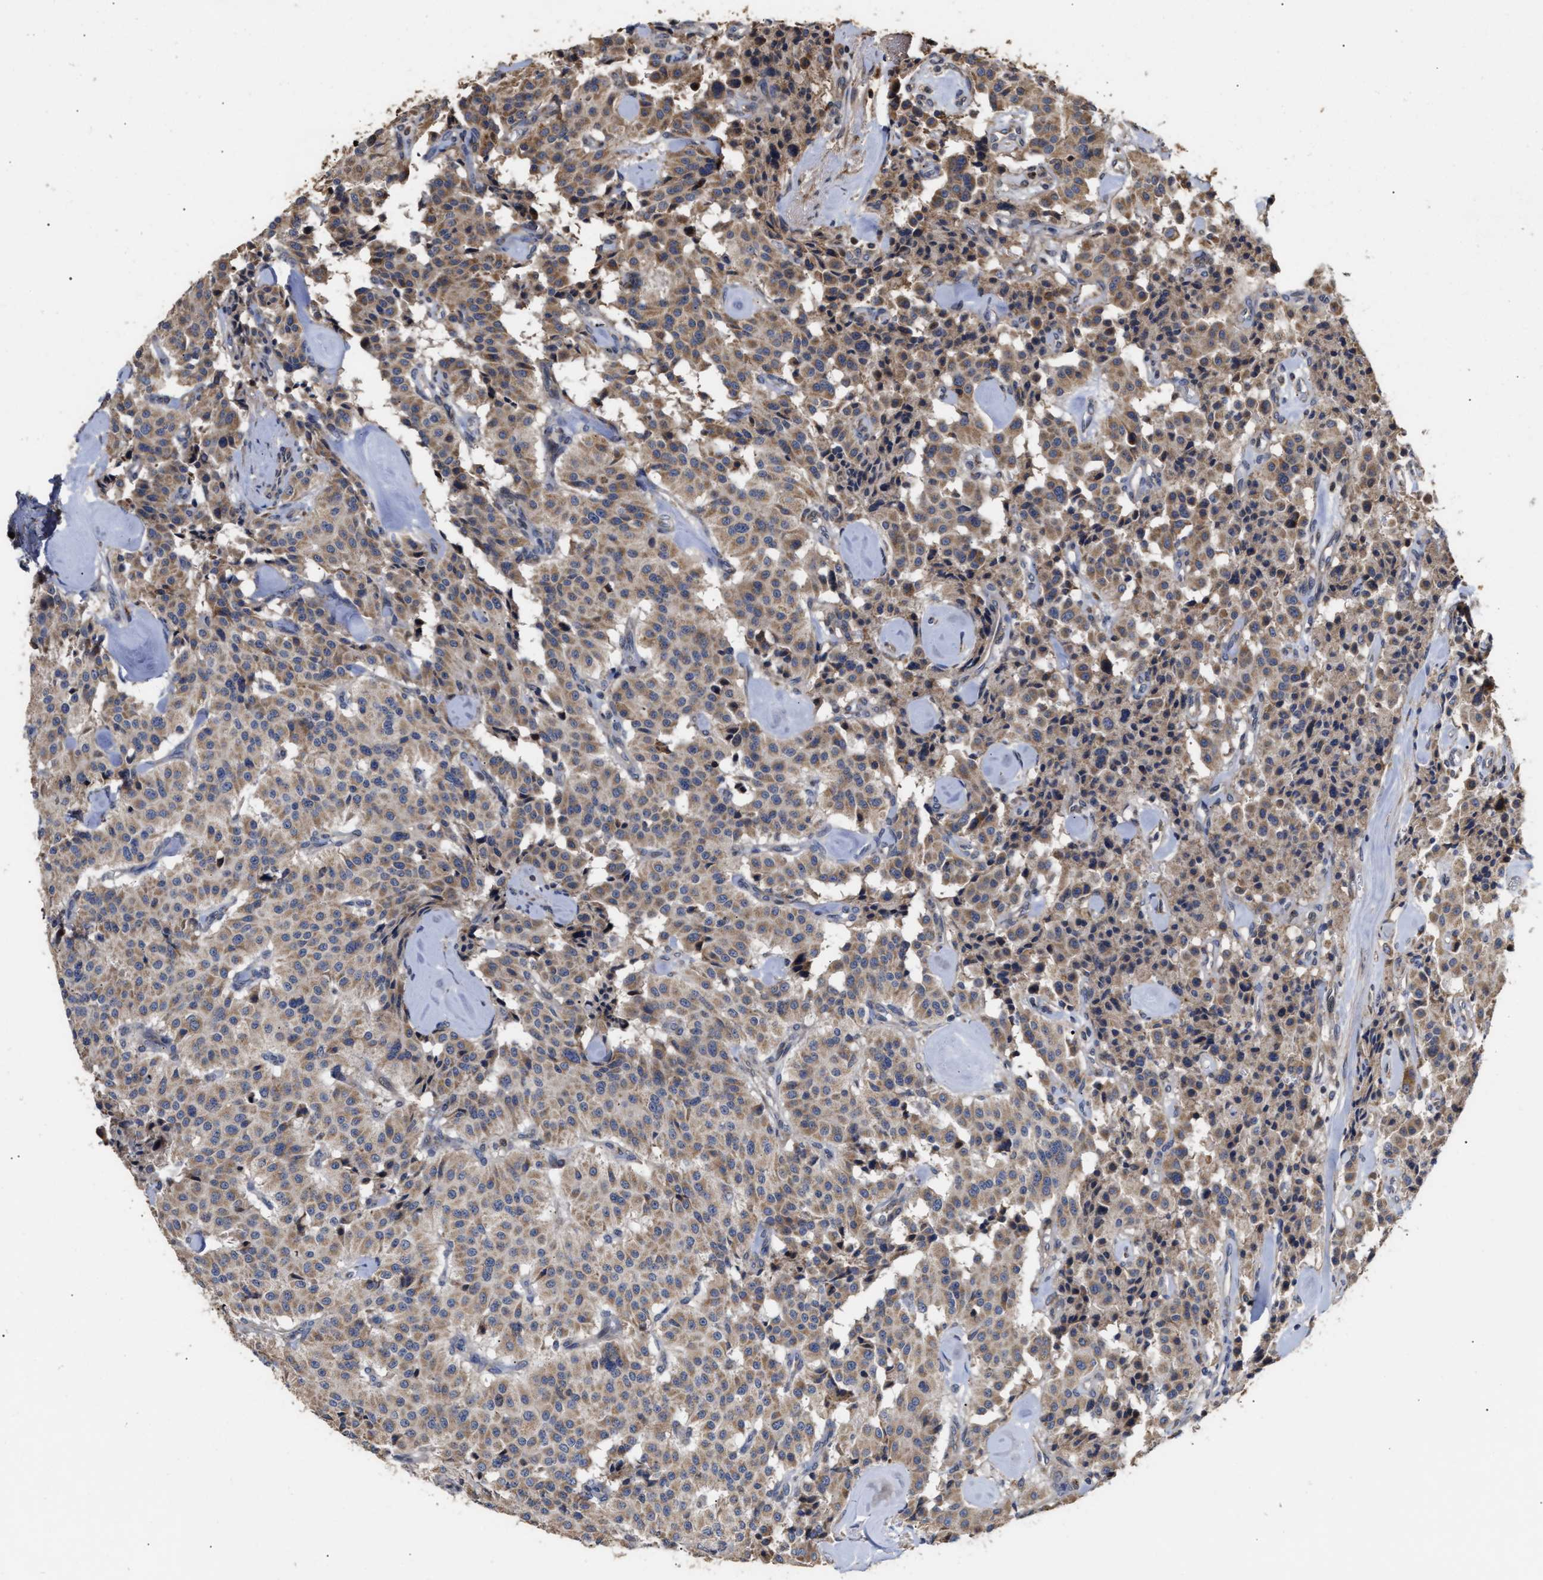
{"staining": {"intensity": "moderate", "quantity": ">75%", "location": "cytoplasmic/membranous"}, "tissue": "carcinoid", "cell_type": "Tumor cells", "image_type": "cancer", "snomed": [{"axis": "morphology", "description": "Carcinoid, malignant, NOS"}, {"axis": "topography", "description": "Lung"}], "caption": "Immunohistochemistry of carcinoid exhibits medium levels of moderate cytoplasmic/membranous positivity in about >75% of tumor cells.", "gene": "GOSR1", "patient": {"sex": "male", "age": 30}}